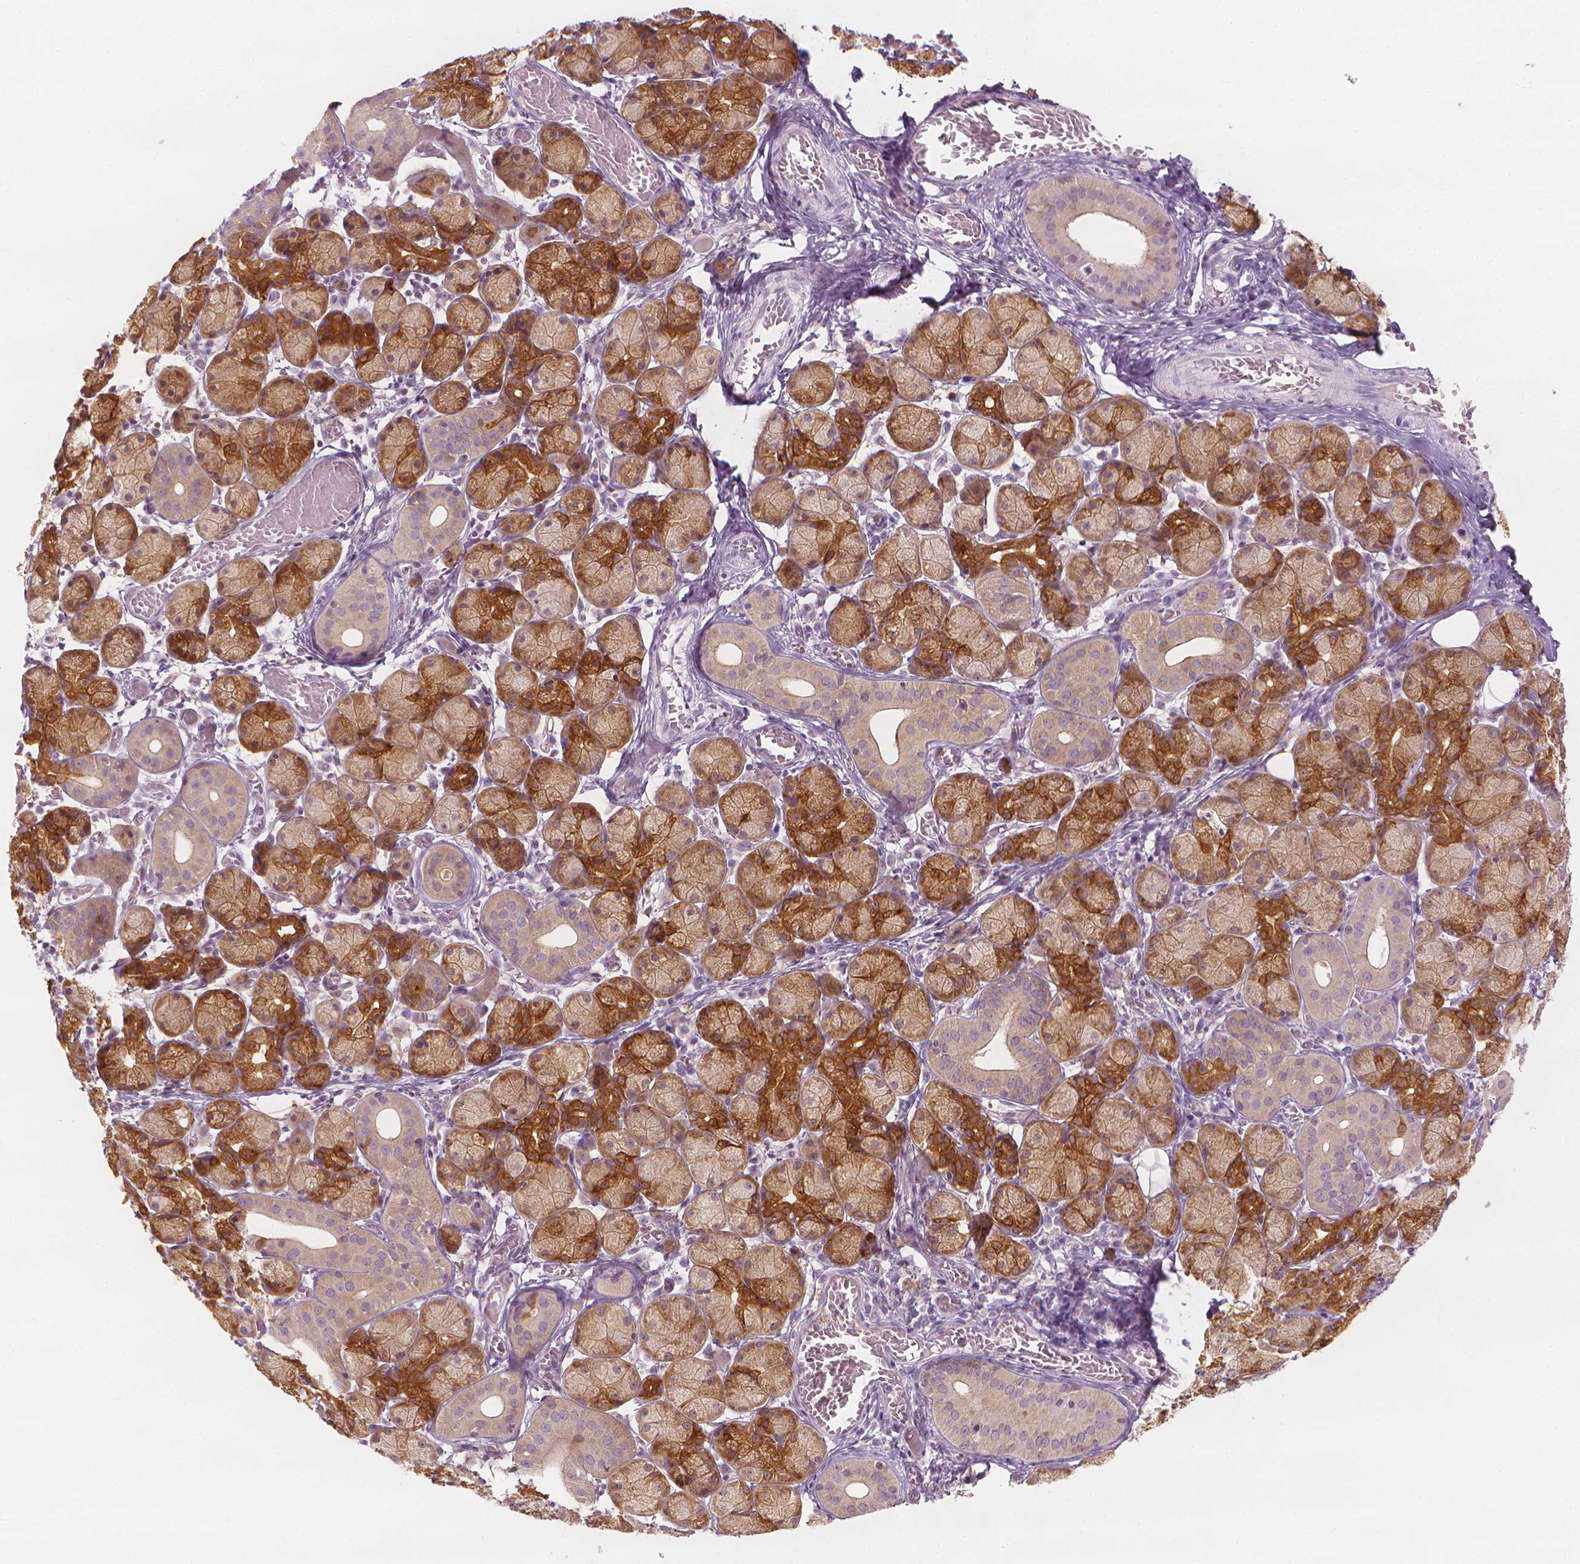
{"staining": {"intensity": "strong", "quantity": "25%-75%", "location": "cytoplasmic/membranous"}, "tissue": "salivary gland", "cell_type": "Glandular cells", "image_type": "normal", "snomed": [{"axis": "morphology", "description": "Normal tissue, NOS"}, {"axis": "topography", "description": "Salivary gland"}, {"axis": "topography", "description": "Peripheral nerve tissue"}], "caption": "The histopathology image displays staining of normal salivary gland, revealing strong cytoplasmic/membranous protein staining (brown color) within glandular cells. (DAB IHC, brown staining for protein, blue staining for nuclei).", "gene": "SHMT1", "patient": {"sex": "female", "age": 24}}